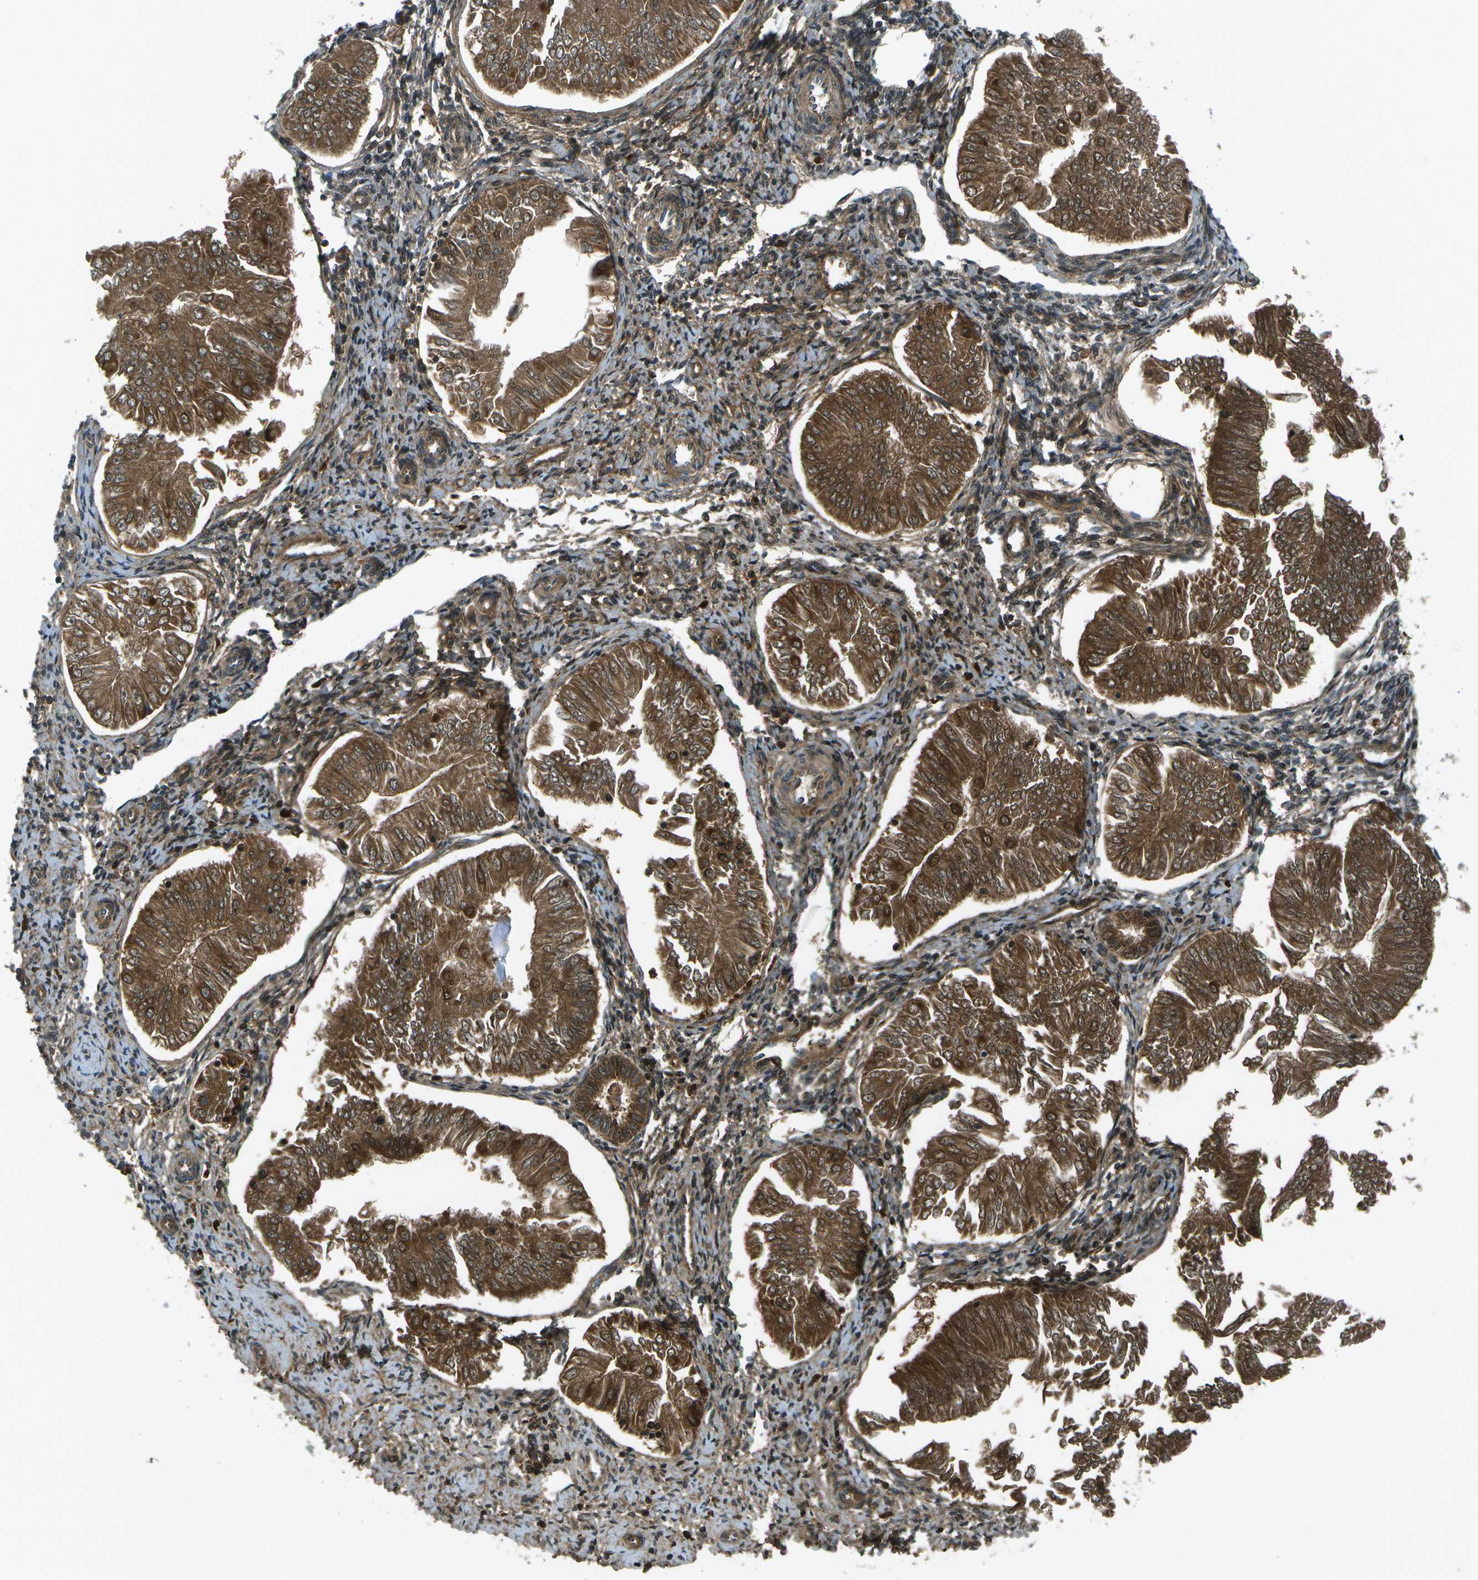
{"staining": {"intensity": "moderate", "quantity": ">75%", "location": "cytoplasmic/membranous"}, "tissue": "endometrial cancer", "cell_type": "Tumor cells", "image_type": "cancer", "snomed": [{"axis": "morphology", "description": "Adenocarcinoma, NOS"}, {"axis": "topography", "description": "Endometrium"}], "caption": "Endometrial cancer was stained to show a protein in brown. There is medium levels of moderate cytoplasmic/membranous staining in approximately >75% of tumor cells.", "gene": "TMEM19", "patient": {"sex": "female", "age": 53}}